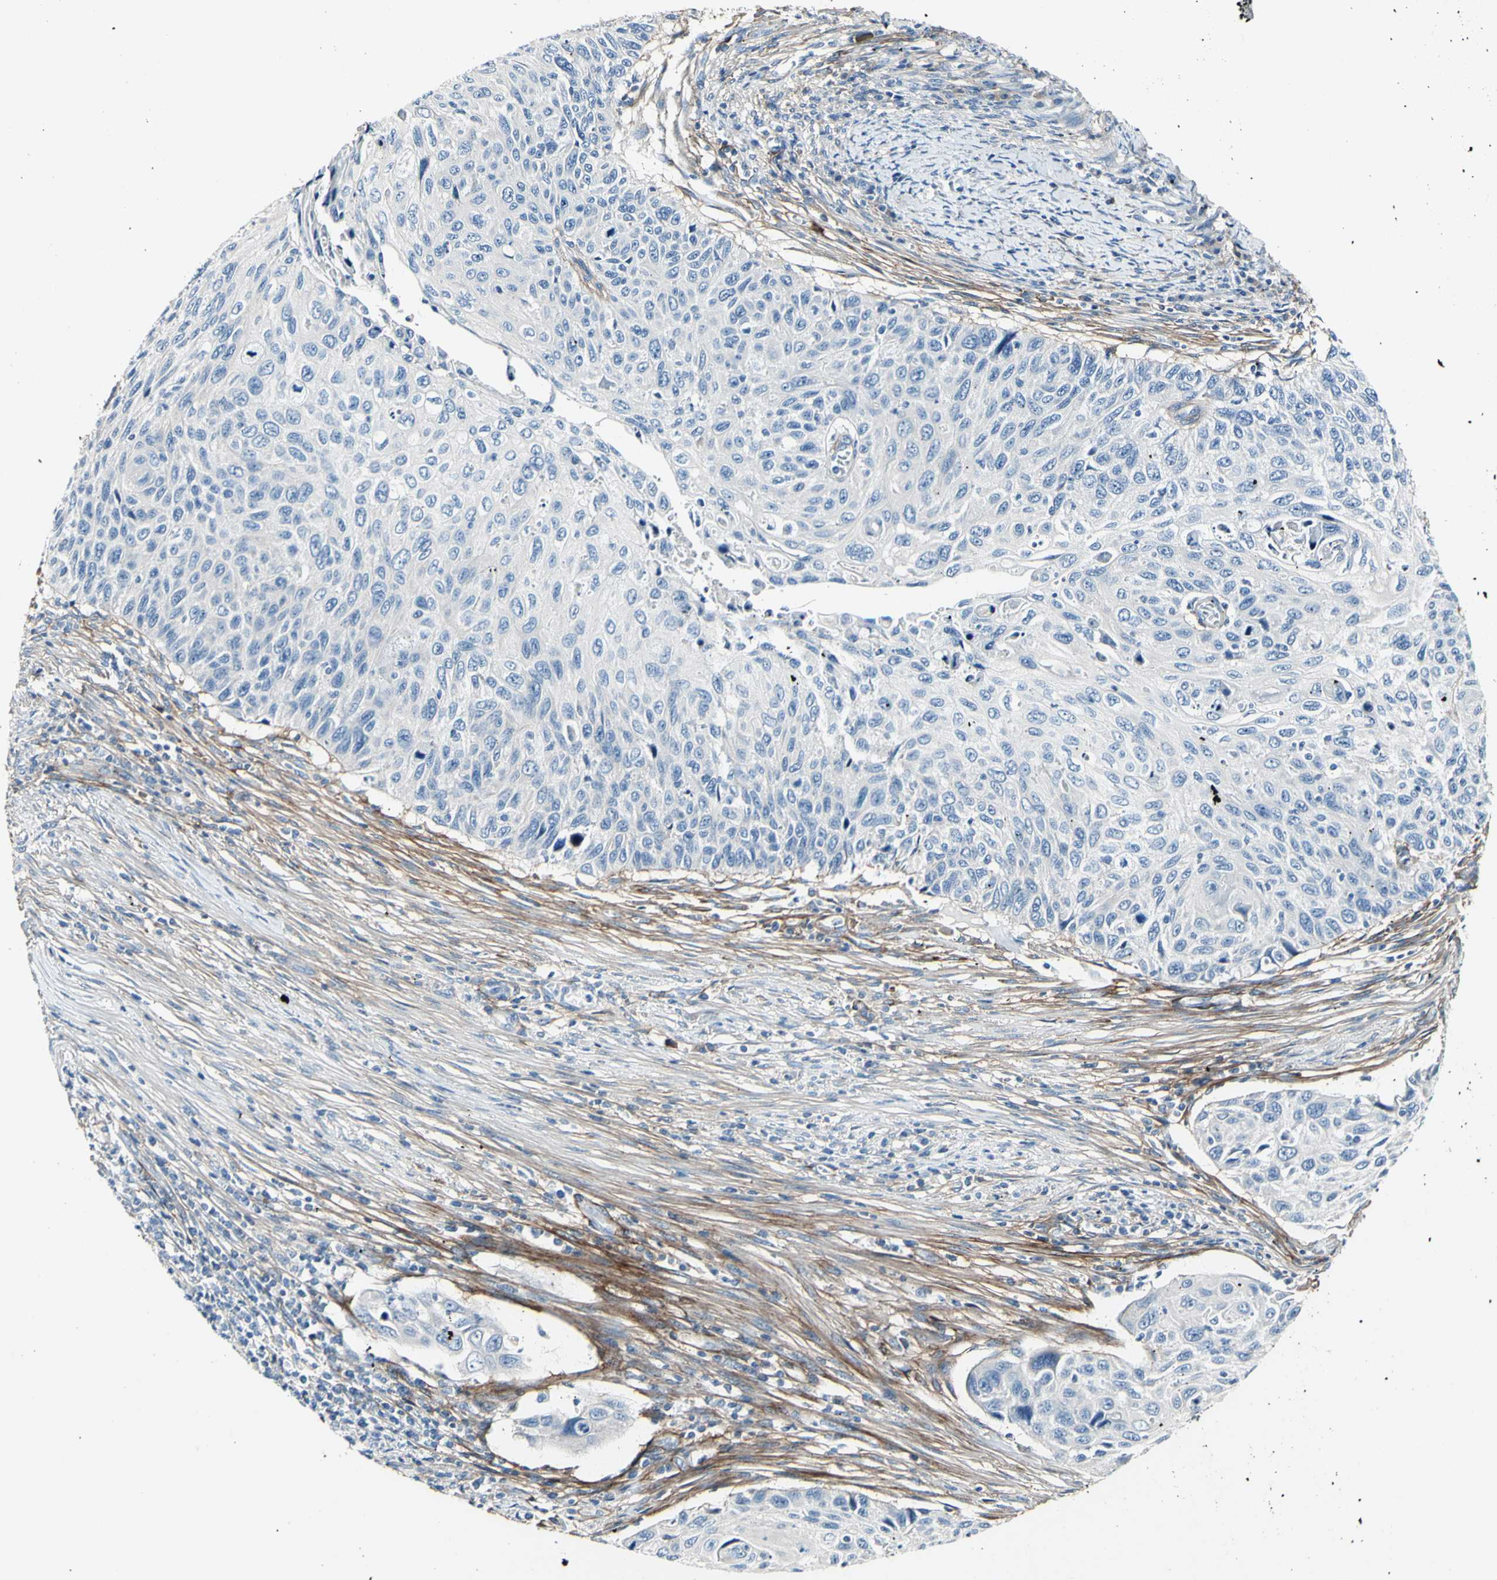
{"staining": {"intensity": "negative", "quantity": "none", "location": "none"}, "tissue": "cervical cancer", "cell_type": "Tumor cells", "image_type": "cancer", "snomed": [{"axis": "morphology", "description": "Squamous cell carcinoma, NOS"}, {"axis": "topography", "description": "Cervix"}], "caption": "The histopathology image shows no significant positivity in tumor cells of cervical cancer.", "gene": "COL6A3", "patient": {"sex": "female", "age": 70}}